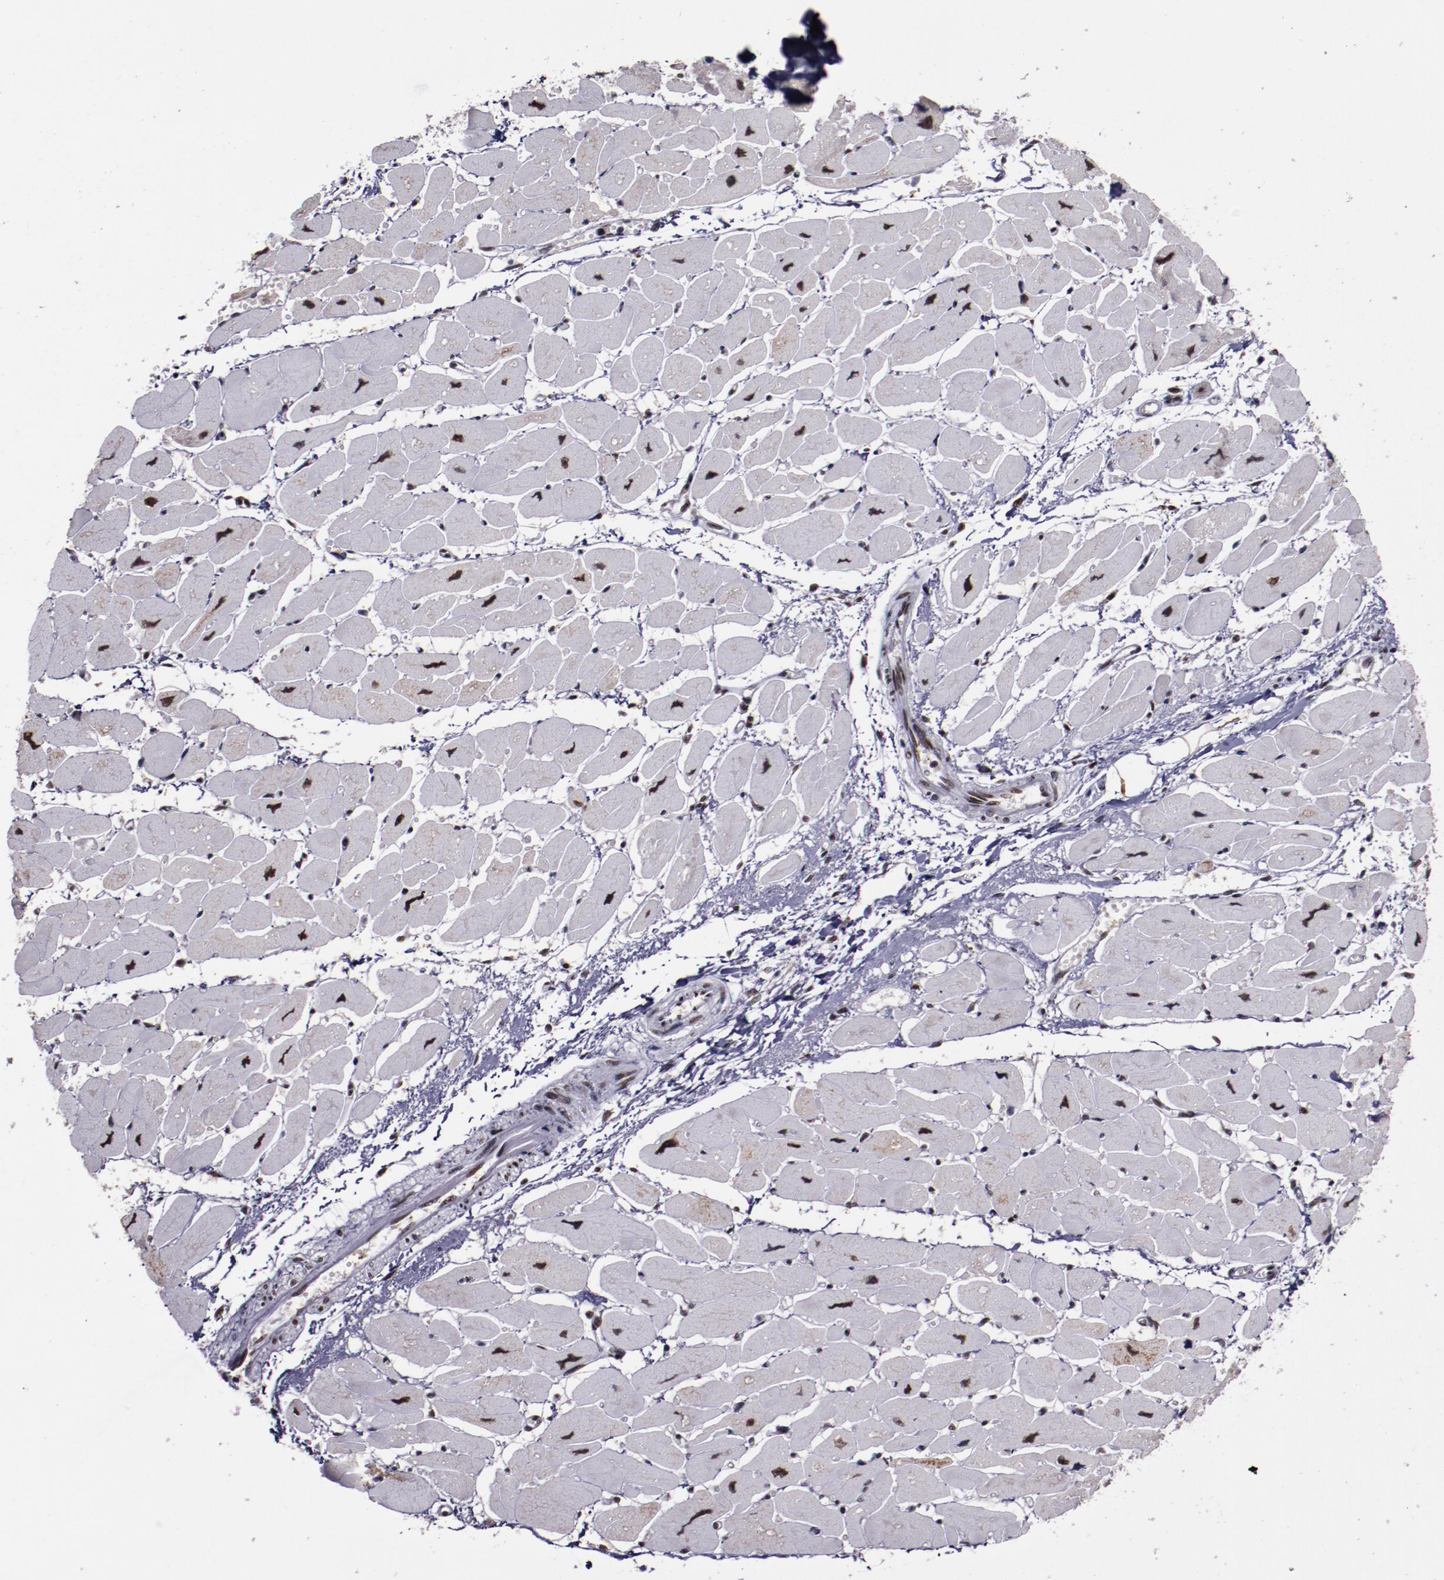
{"staining": {"intensity": "moderate", "quantity": ">75%", "location": "nuclear"}, "tissue": "heart muscle", "cell_type": "Cardiomyocytes", "image_type": "normal", "snomed": [{"axis": "morphology", "description": "Normal tissue, NOS"}, {"axis": "topography", "description": "Heart"}], "caption": "Immunohistochemistry staining of unremarkable heart muscle, which reveals medium levels of moderate nuclear expression in approximately >75% of cardiomyocytes indicating moderate nuclear protein staining. The staining was performed using DAB (3,3'-diaminobenzidine) (brown) for protein detection and nuclei were counterstained in hematoxylin (blue).", "gene": "PPP4R3A", "patient": {"sex": "female", "age": 54}}